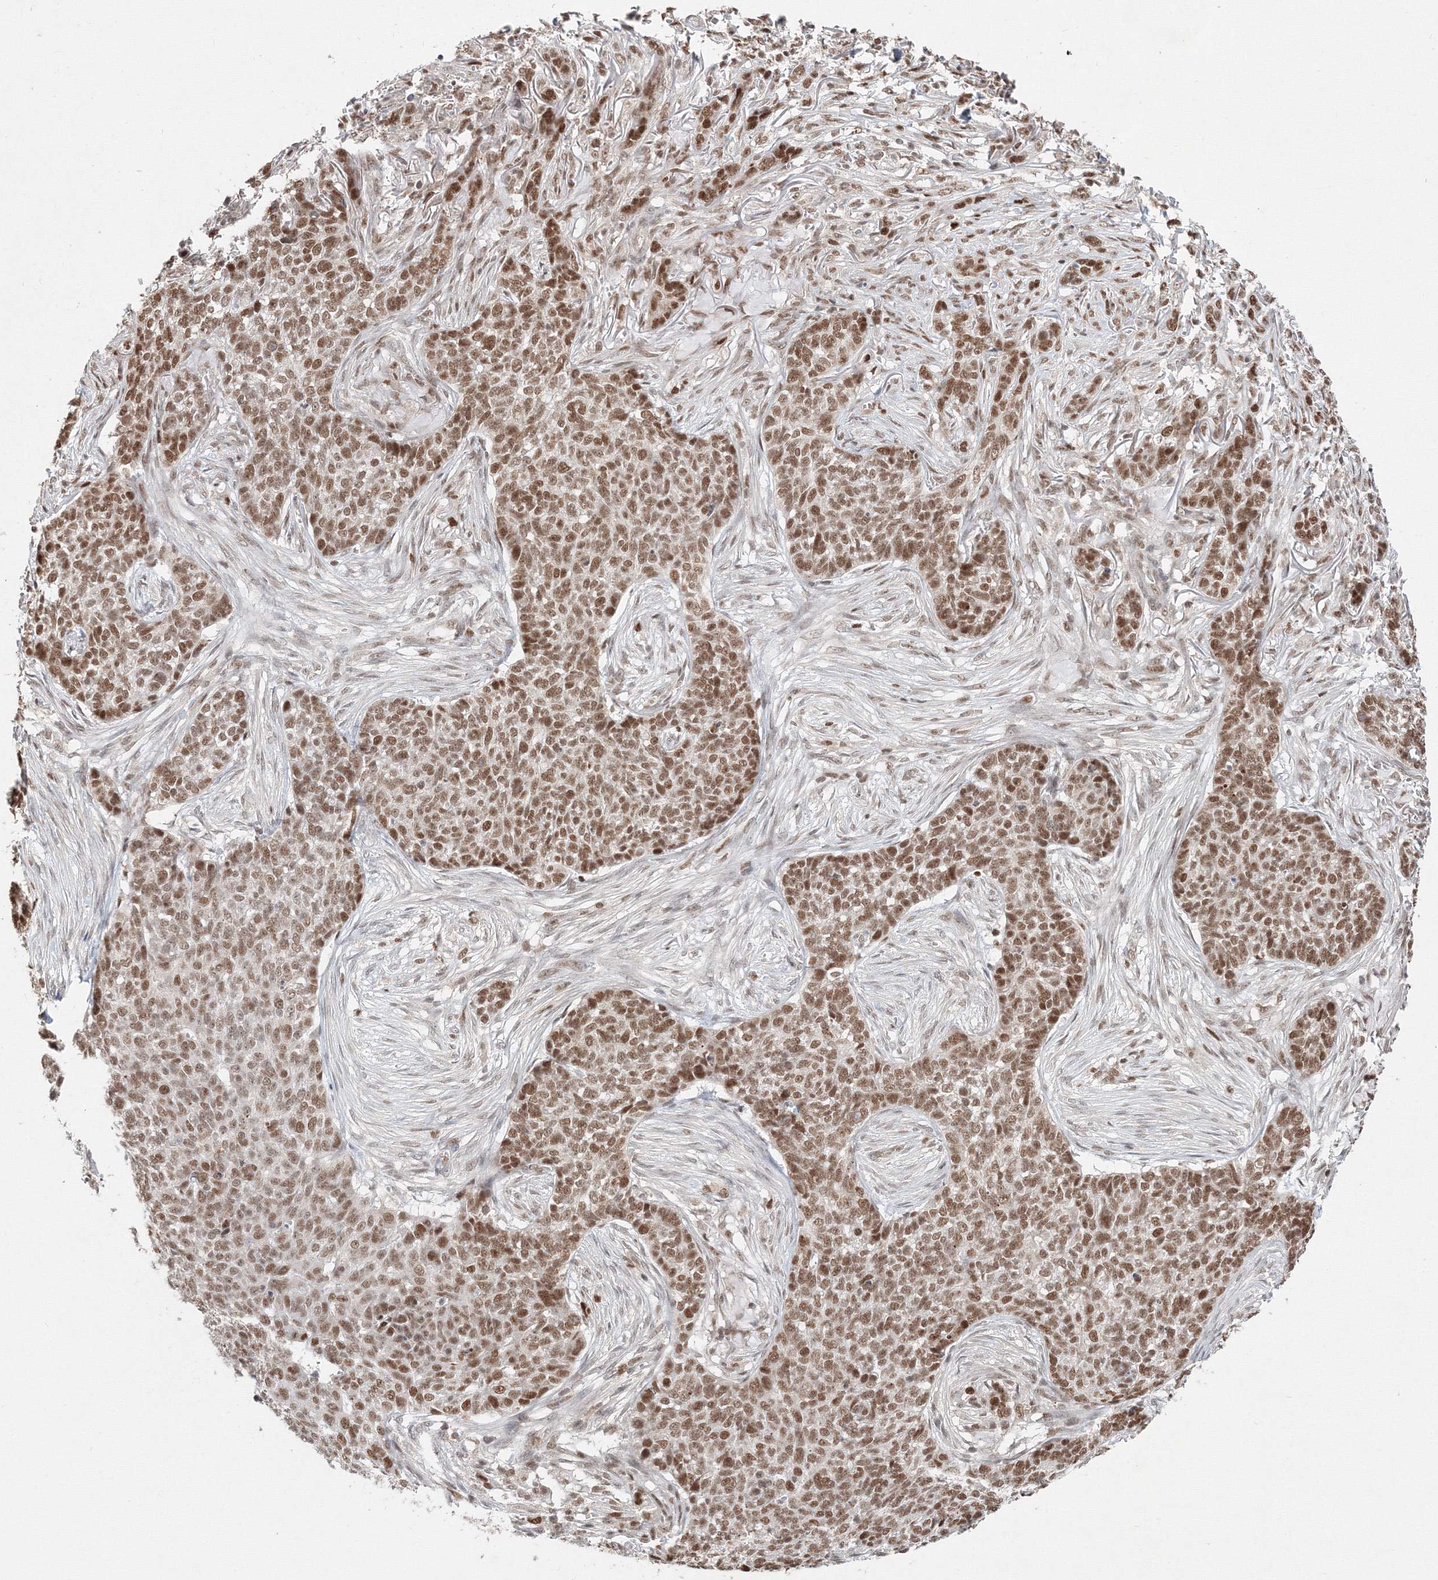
{"staining": {"intensity": "moderate", "quantity": ">75%", "location": "nuclear"}, "tissue": "skin cancer", "cell_type": "Tumor cells", "image_type": "cancer", "snomed": [{"axis": "morphology", "description": "Basal cell carcinoma"}, {"axis": "topography", "description": "Skin"}], "caption": "This is a micrograph of IHC staining of skin basal cell carcinoma, which shows moderate expression in the nuclear of tumor cells.", "gene": "IWS1", "patient": {"sex": "male", "age": 85}}